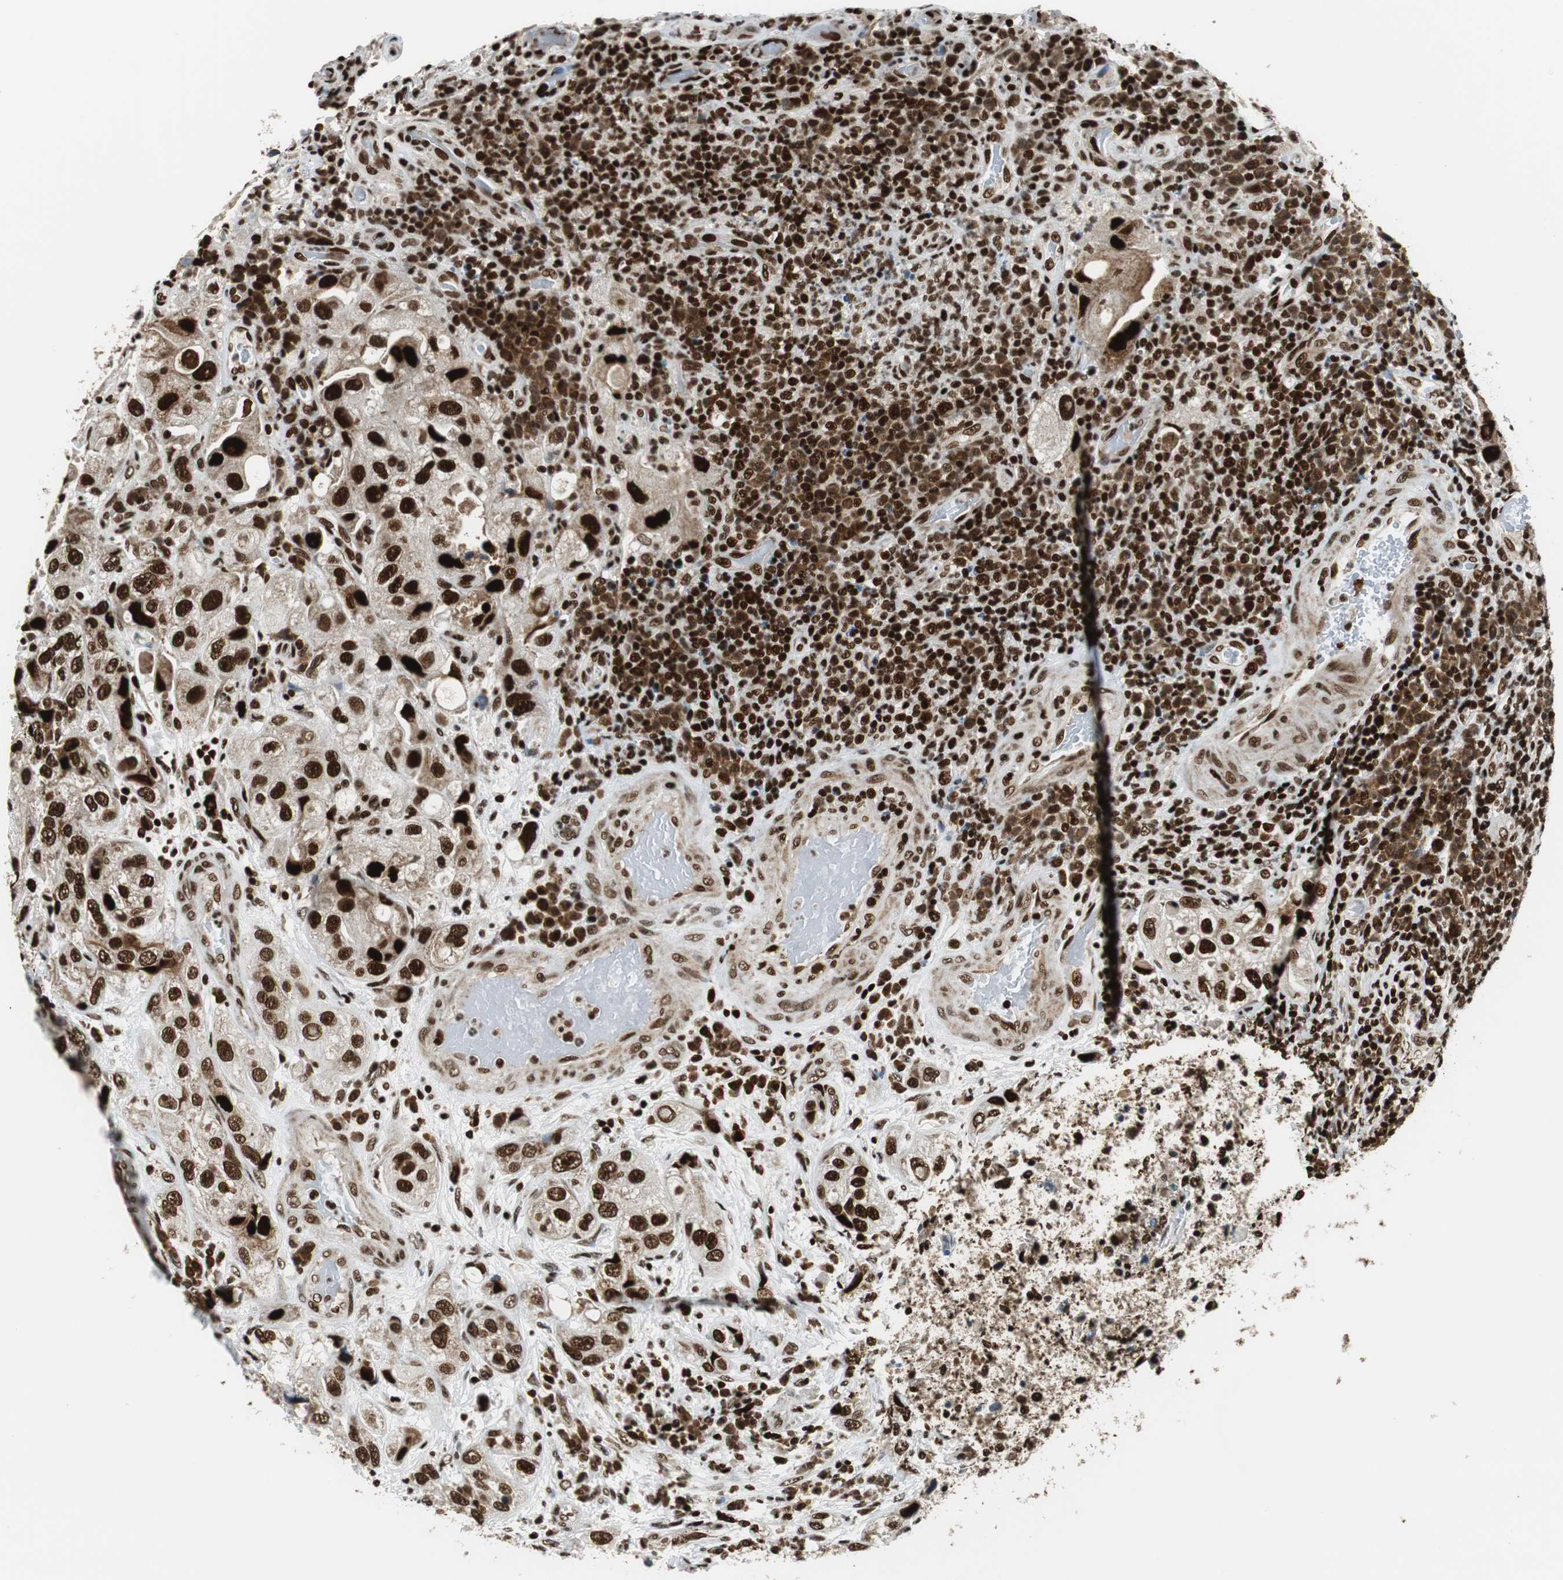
{"staining": {"intensity": "strong", "quantity": ">75%", "location": "nuclear"}, "tissue": "urothelial cancer", "cell_type": "Tumor cells", "image_type": "cancer", "snomed": [{"axis": "morphology", "description": "Urothelial carcinoma, High grade"}, {"axis": "topography", "description": "Urinary bladder"}], "caption": "Immunohistochemical staining of high-grade urothelial carcinoma exhibits strong nuclear protein staining in about >75% of tumor cells. Nuclei are stained in blue.", "gene": "HDAC1", "patient": {"sex": "female", "age": 64}}